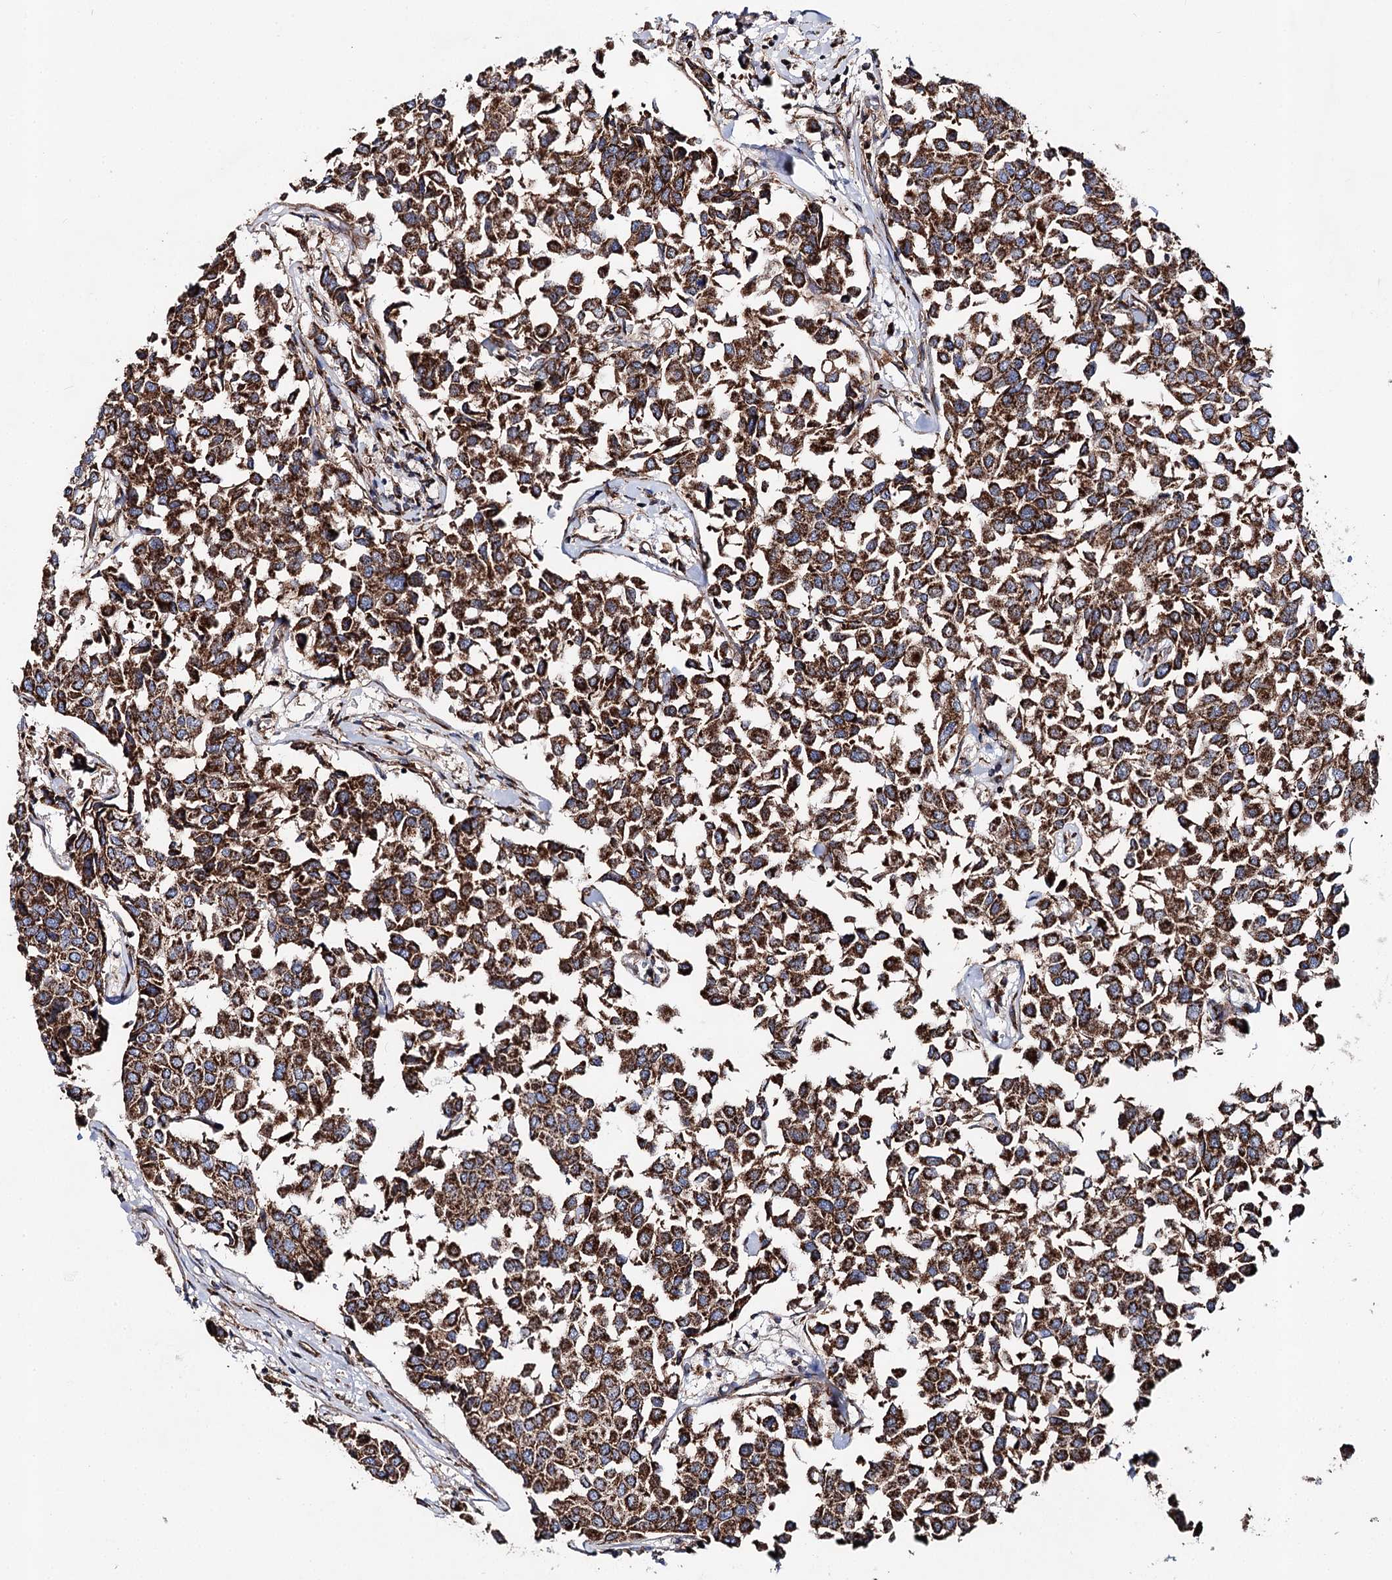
{"staining": {"intensity": "strong", "quantity": ">75%", "location": "cytoplasmic/membranous"}, "tissue": "breast cancer", "cell_type": "Tumor cells", "image_type": "cancer", "snomed": [{"axis": "morphology", "description": "Duct carcinoma"}, {"axis": "topography", "description": "Breast"}], "caption": "Immunohistochemistry staining of breast cancer (intraductal carcinoma), which shows high levels of strong cytoplasmic/membranous staining in approximately >75% of tumor cells indicating strong cytoplasmic/membranous protein positivity. The staining was performed using DAB (3,3'-diaminobenzidine) (brown) for protein detection and nuclei were counterstained in hematoxylin (blue).", "gene": "MSANTD2", "patient": {"sex": "female", "age": 55}}